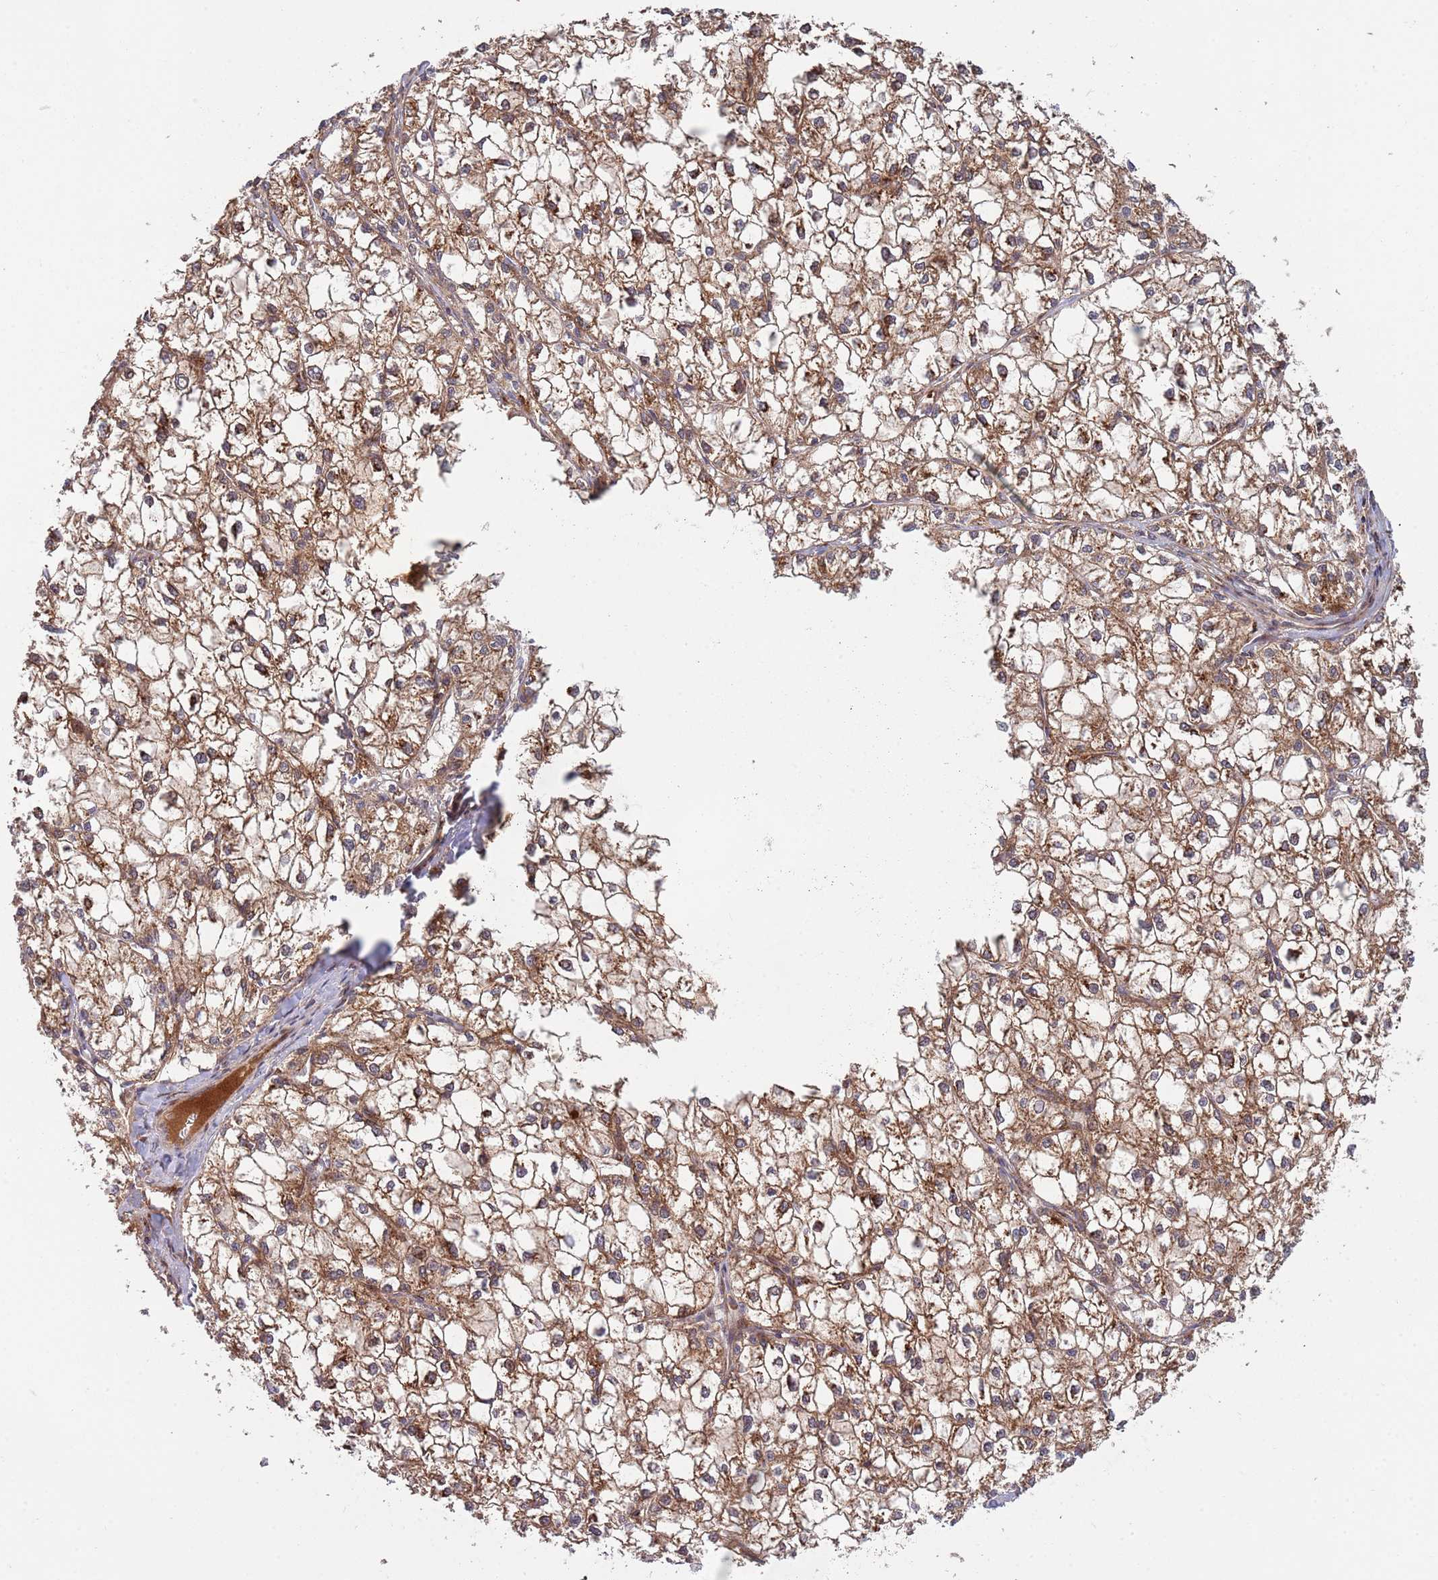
{"staining": {"intensity": "moderate", "quantity": ">75%", "location": "cytoplasmic/membranous"}, "tissue": "liver cancer", "cell_type": "Tumor cells", "image_type": "cancer", "snomed": [{"axis": "morphology", "description": "Carcinoma, Hepatocellular, NOS"}, {"axis": "topography", "description": "Liver"}], "caption": "A brown stain shows moderate cytoplasmic/membranous positivity of a protein in liver cancer tumor cells.", "gene": "BTBD7", "patient": {"sex": "female", "age": 43}}